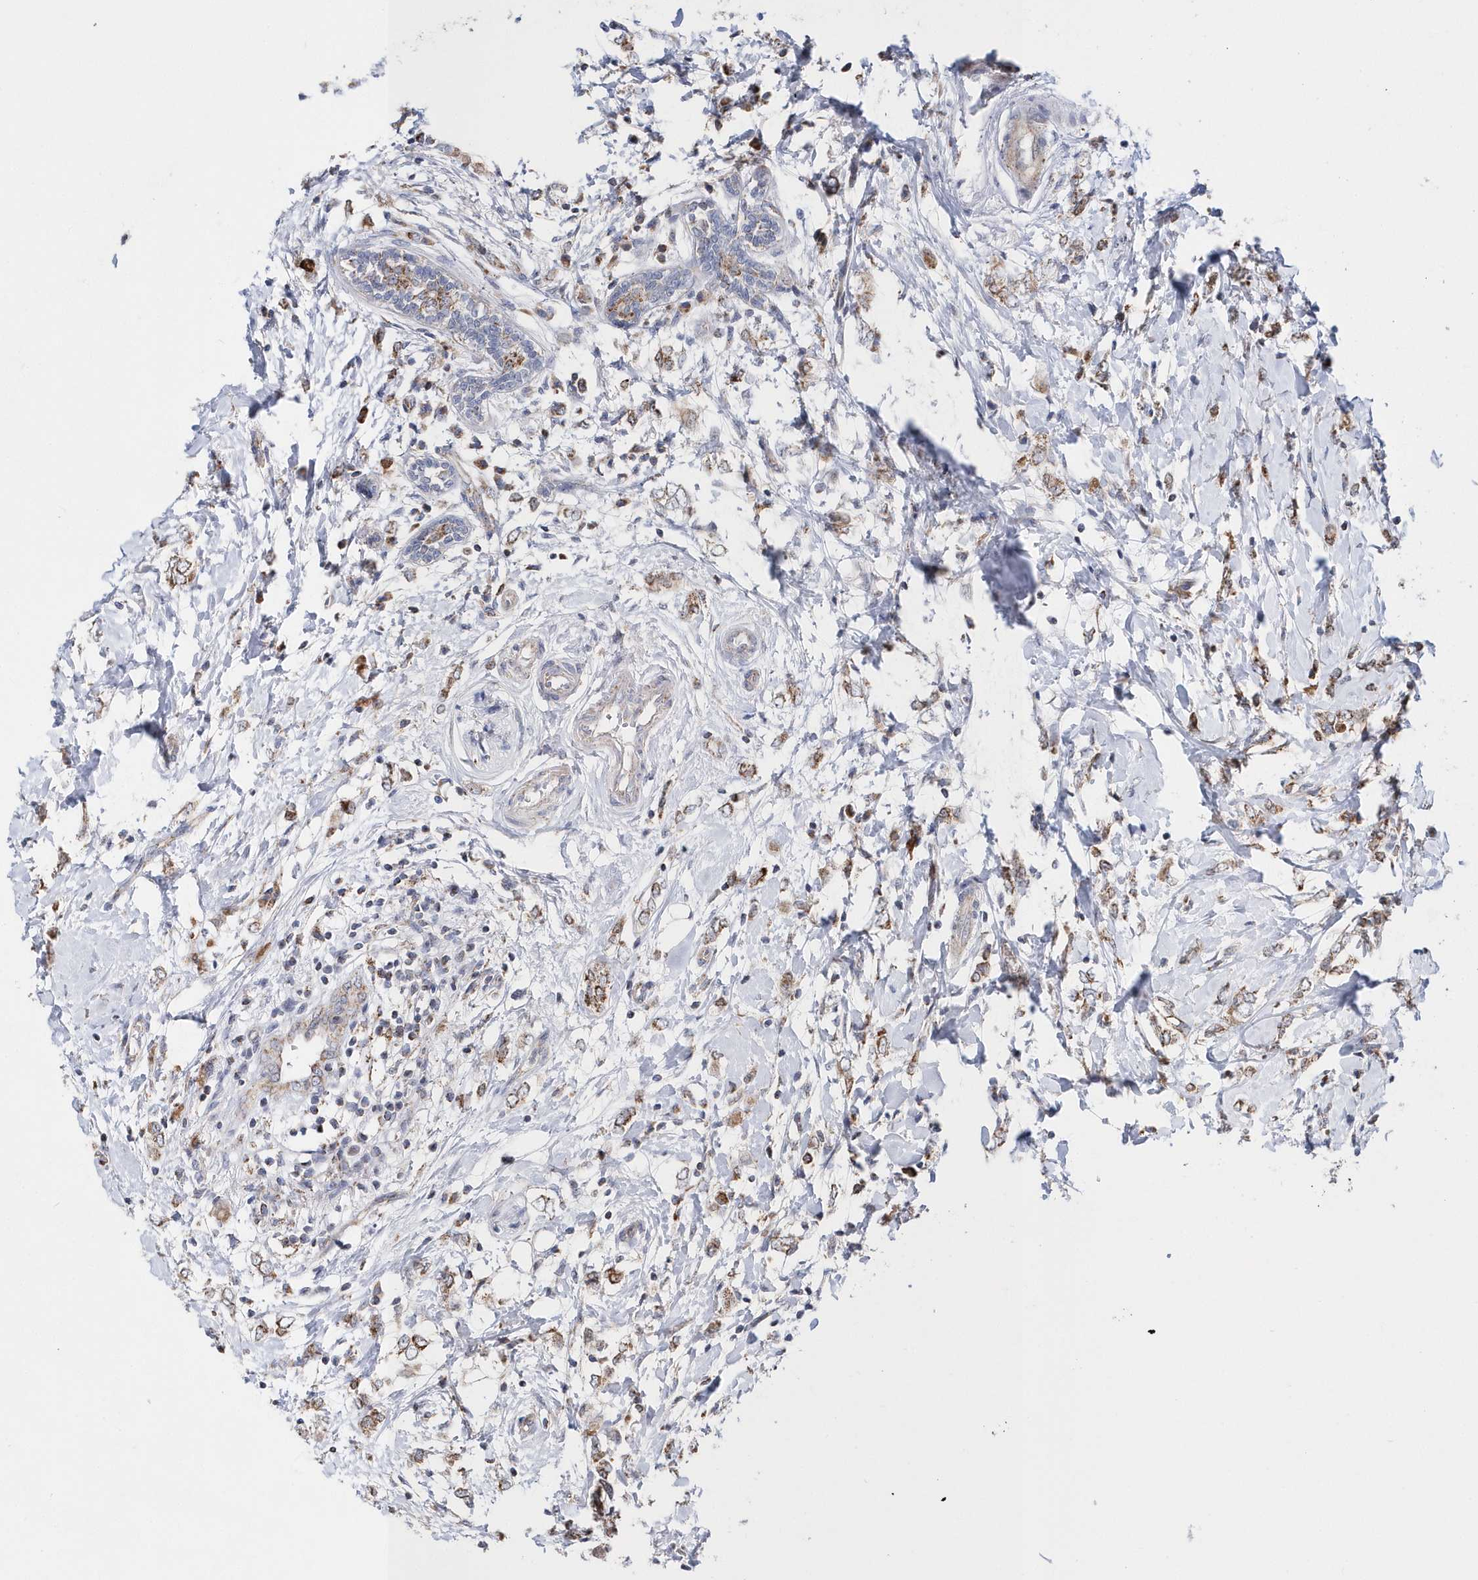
{"staining": {"intensity": "moderate", "quantity": ">75%", "location": "cytoplasmic/membranous"}, "tissue": "breast cancer", "cell_type": "Tumor cells", "image_type": "cancer", "snomed": [{"axis": "morphology", "description": "Normal tissue, NOS"}, {"axis": "morphology", "description": "Lobular carcinoma"}, {"axis": "topography", "description": "Breast"}], "caption": "Protein analysis of breast cancer tissue demonstrates moderate cytoplasmic/membranous positivity in approximately >75% of tumor cells.", "gene": "SPATA5", "patient": {"sex": "female", "age": 47}}